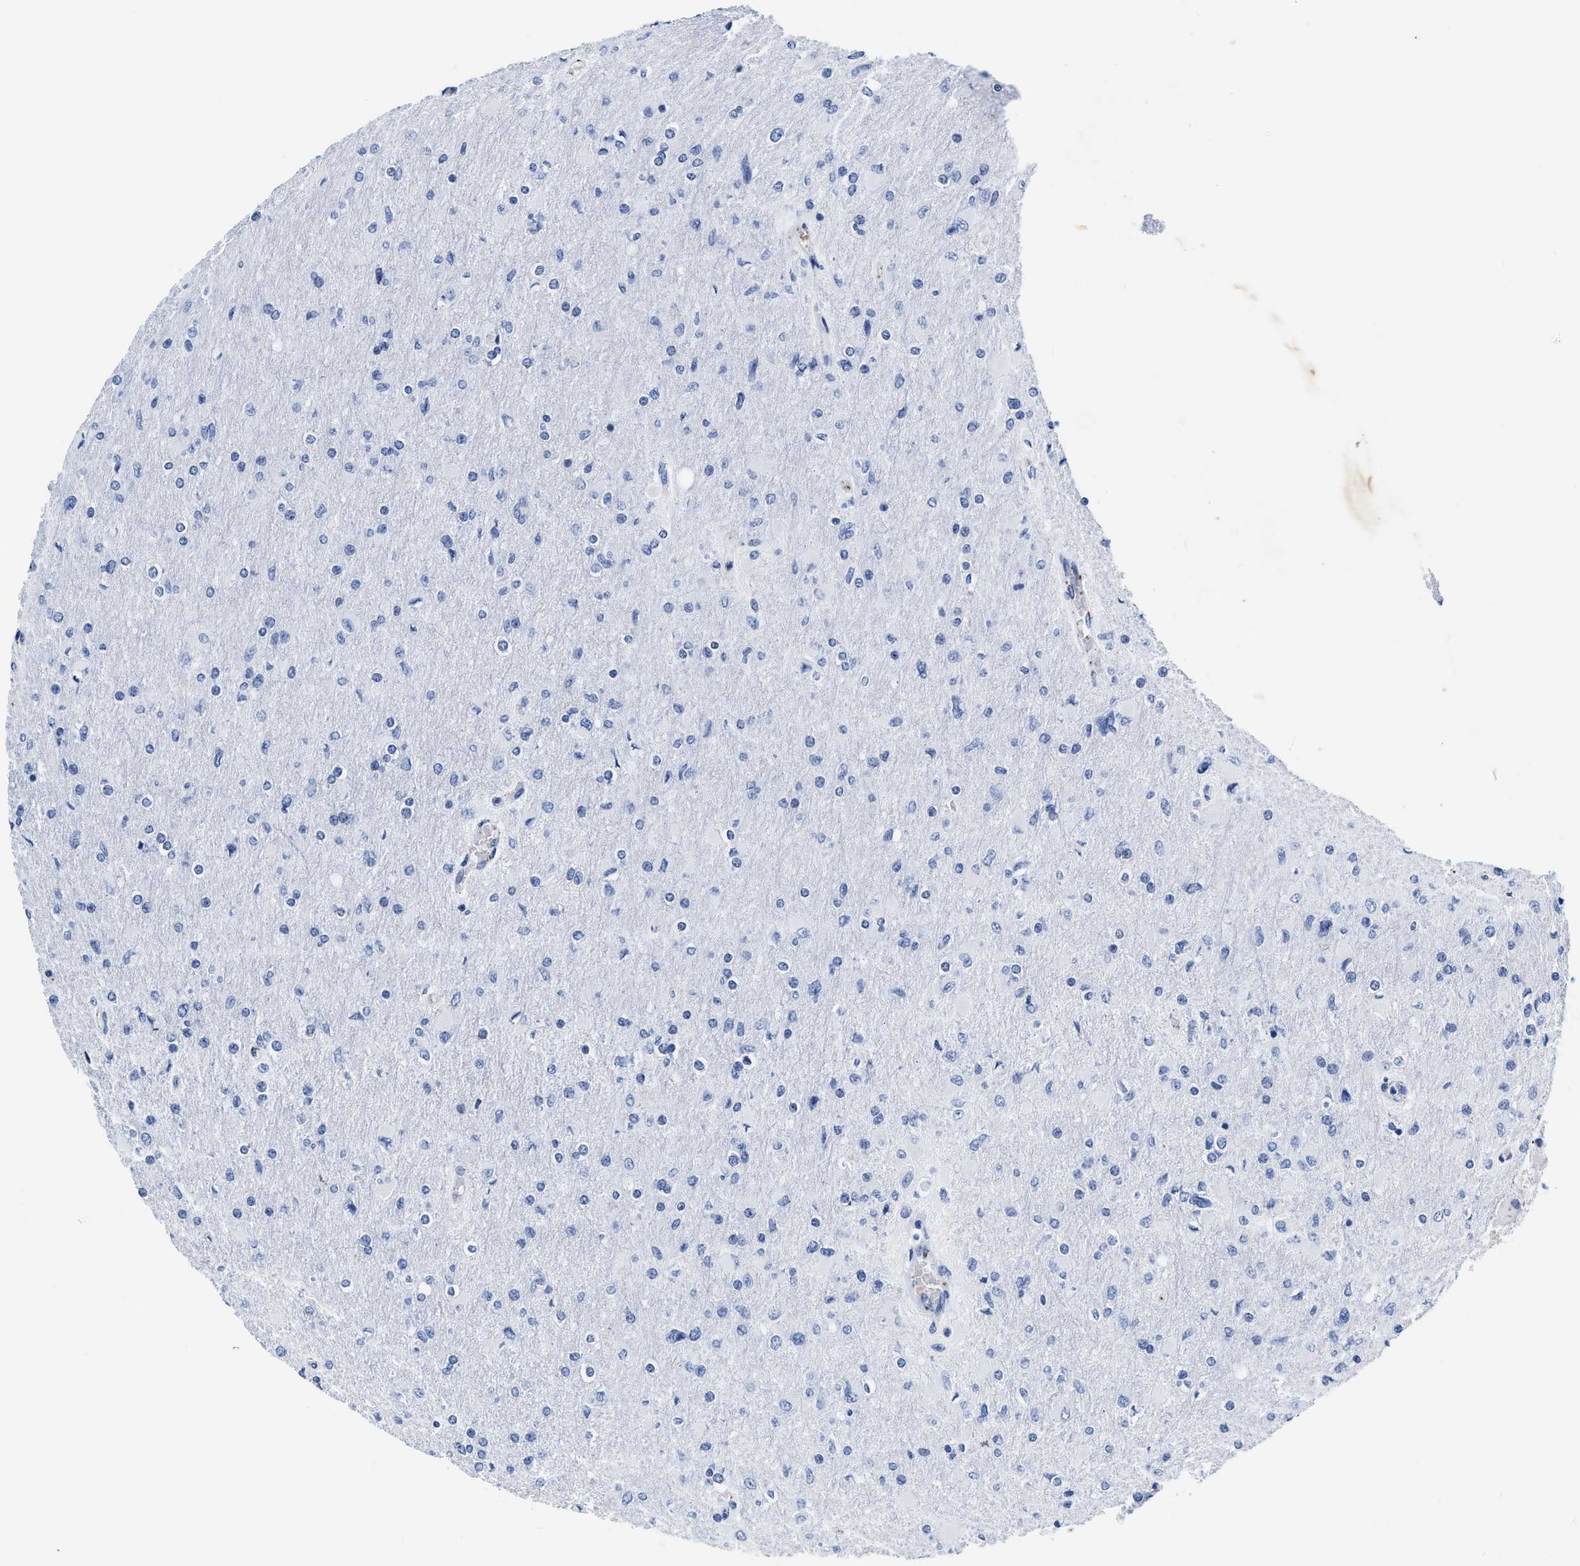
{"staining": {"intensity": "negative", "quantity": "none", "location": "none"}, "tissue": "glioma", "cell_type": "Tumor cells", "image_type": "cancer", "snomed": [{"axis": "morphology", "description": "Glioma, malignant, High grade"}, {"axis": "topography", "description": "Cerebral cortex"}], "caption": "Human malignant high-grade glioma stained for a protein using immunohistochemistry demonstrates no expression in tumor cells.", "gene": "KCNMB3", "patient": {"sex": "female", "age": 36}}